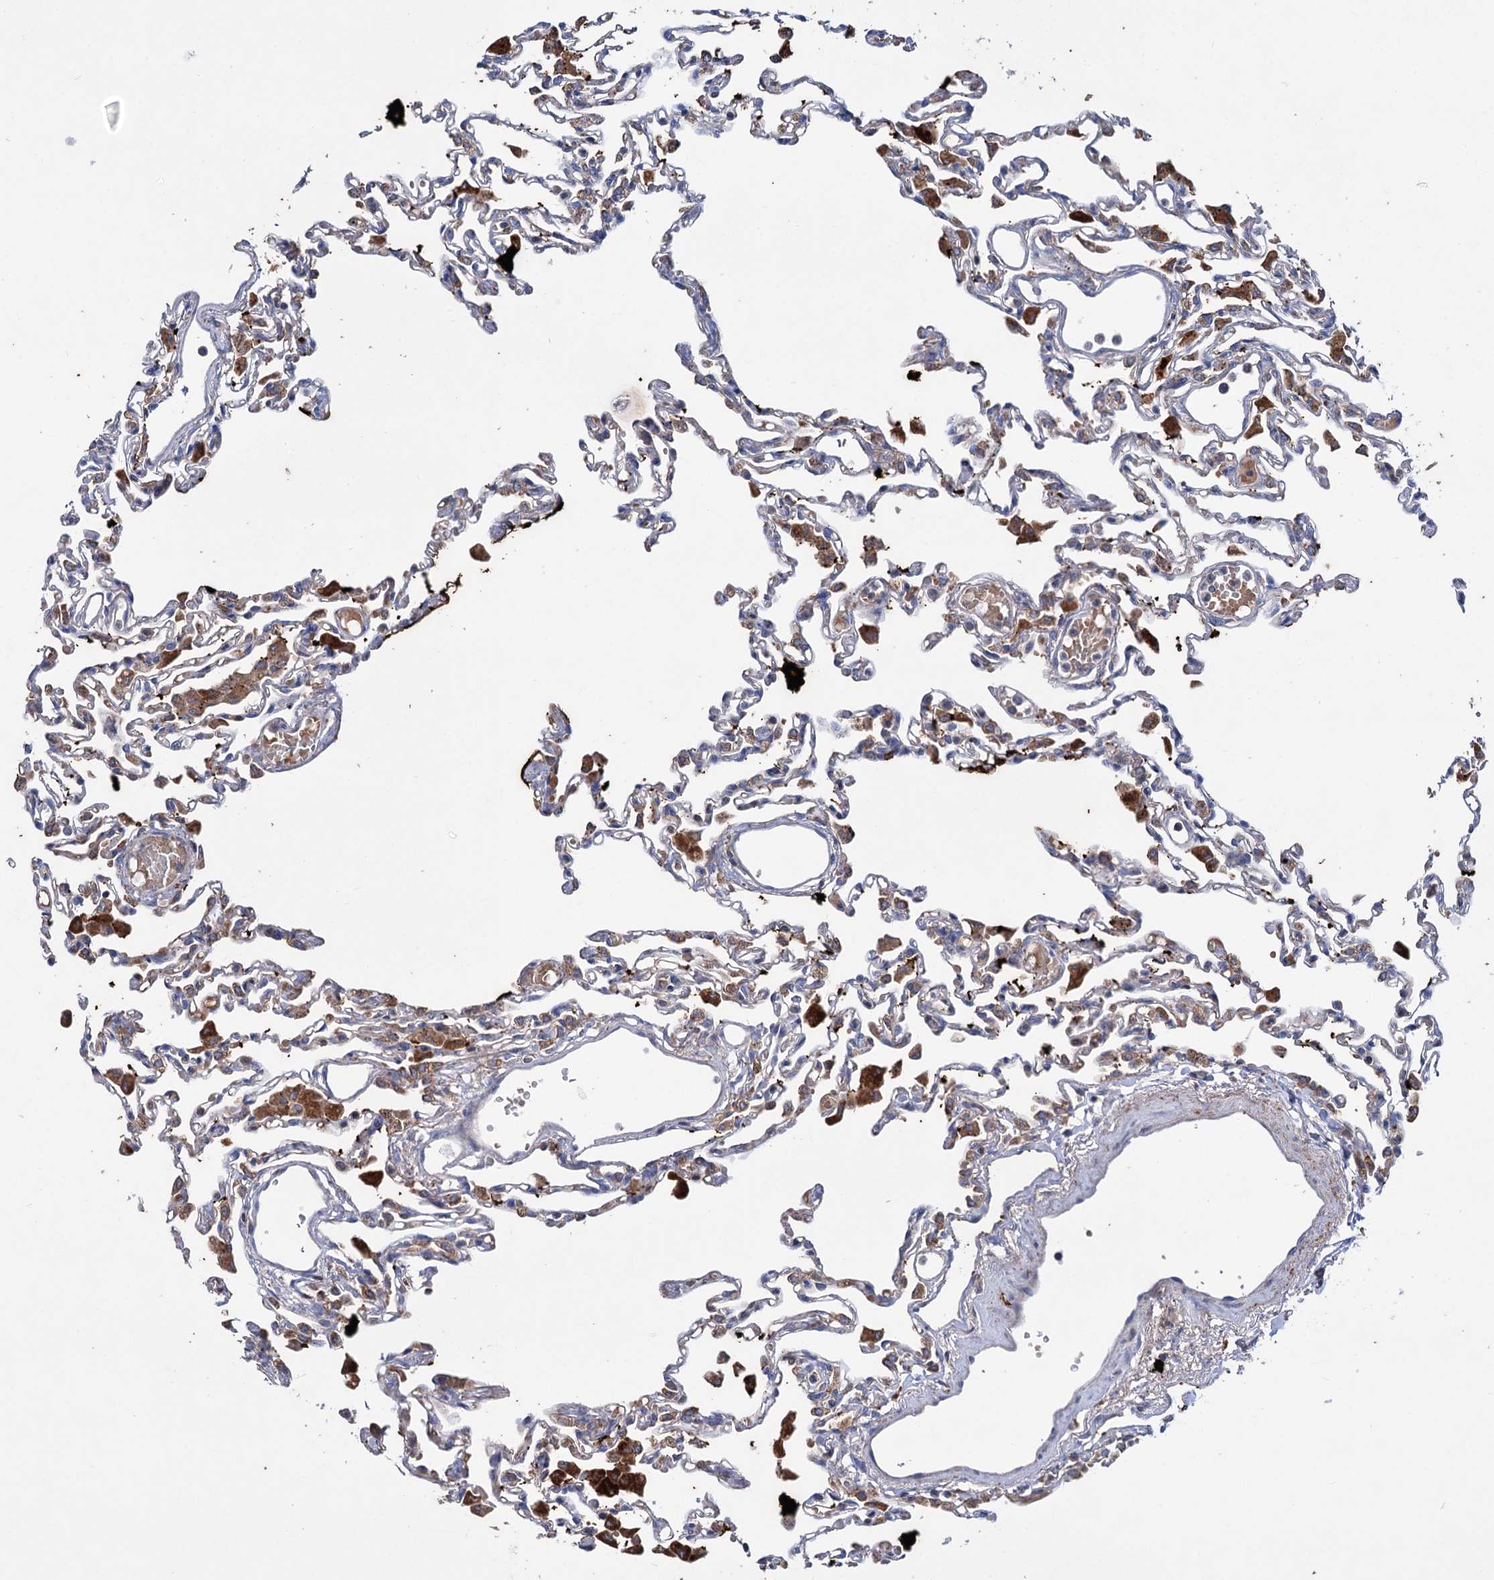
{"staining": {"intensity": "moderate", "quantity": "25%-75%", "location": "cytoplasmic/membranous"}, "tissue": "lung", "cell_type": "Alveolar cells", "image_type": "normal", "snomed": [{"axis": "morphology", "description": "Normal tissue, NOS"}, {"axis": "topography", "description": "Bronchus"}, {"axis": "topography", "description": "Lung"}], "caption": "Approximately 25%-75% of alveolar cells in benign human lung demonstrate moderate cytoplasmic/membranous protein positivity as visualized by brown immunohistochemical staining.", "gene": "CLPB", "patient": {"sex": "female", "age": 49}}